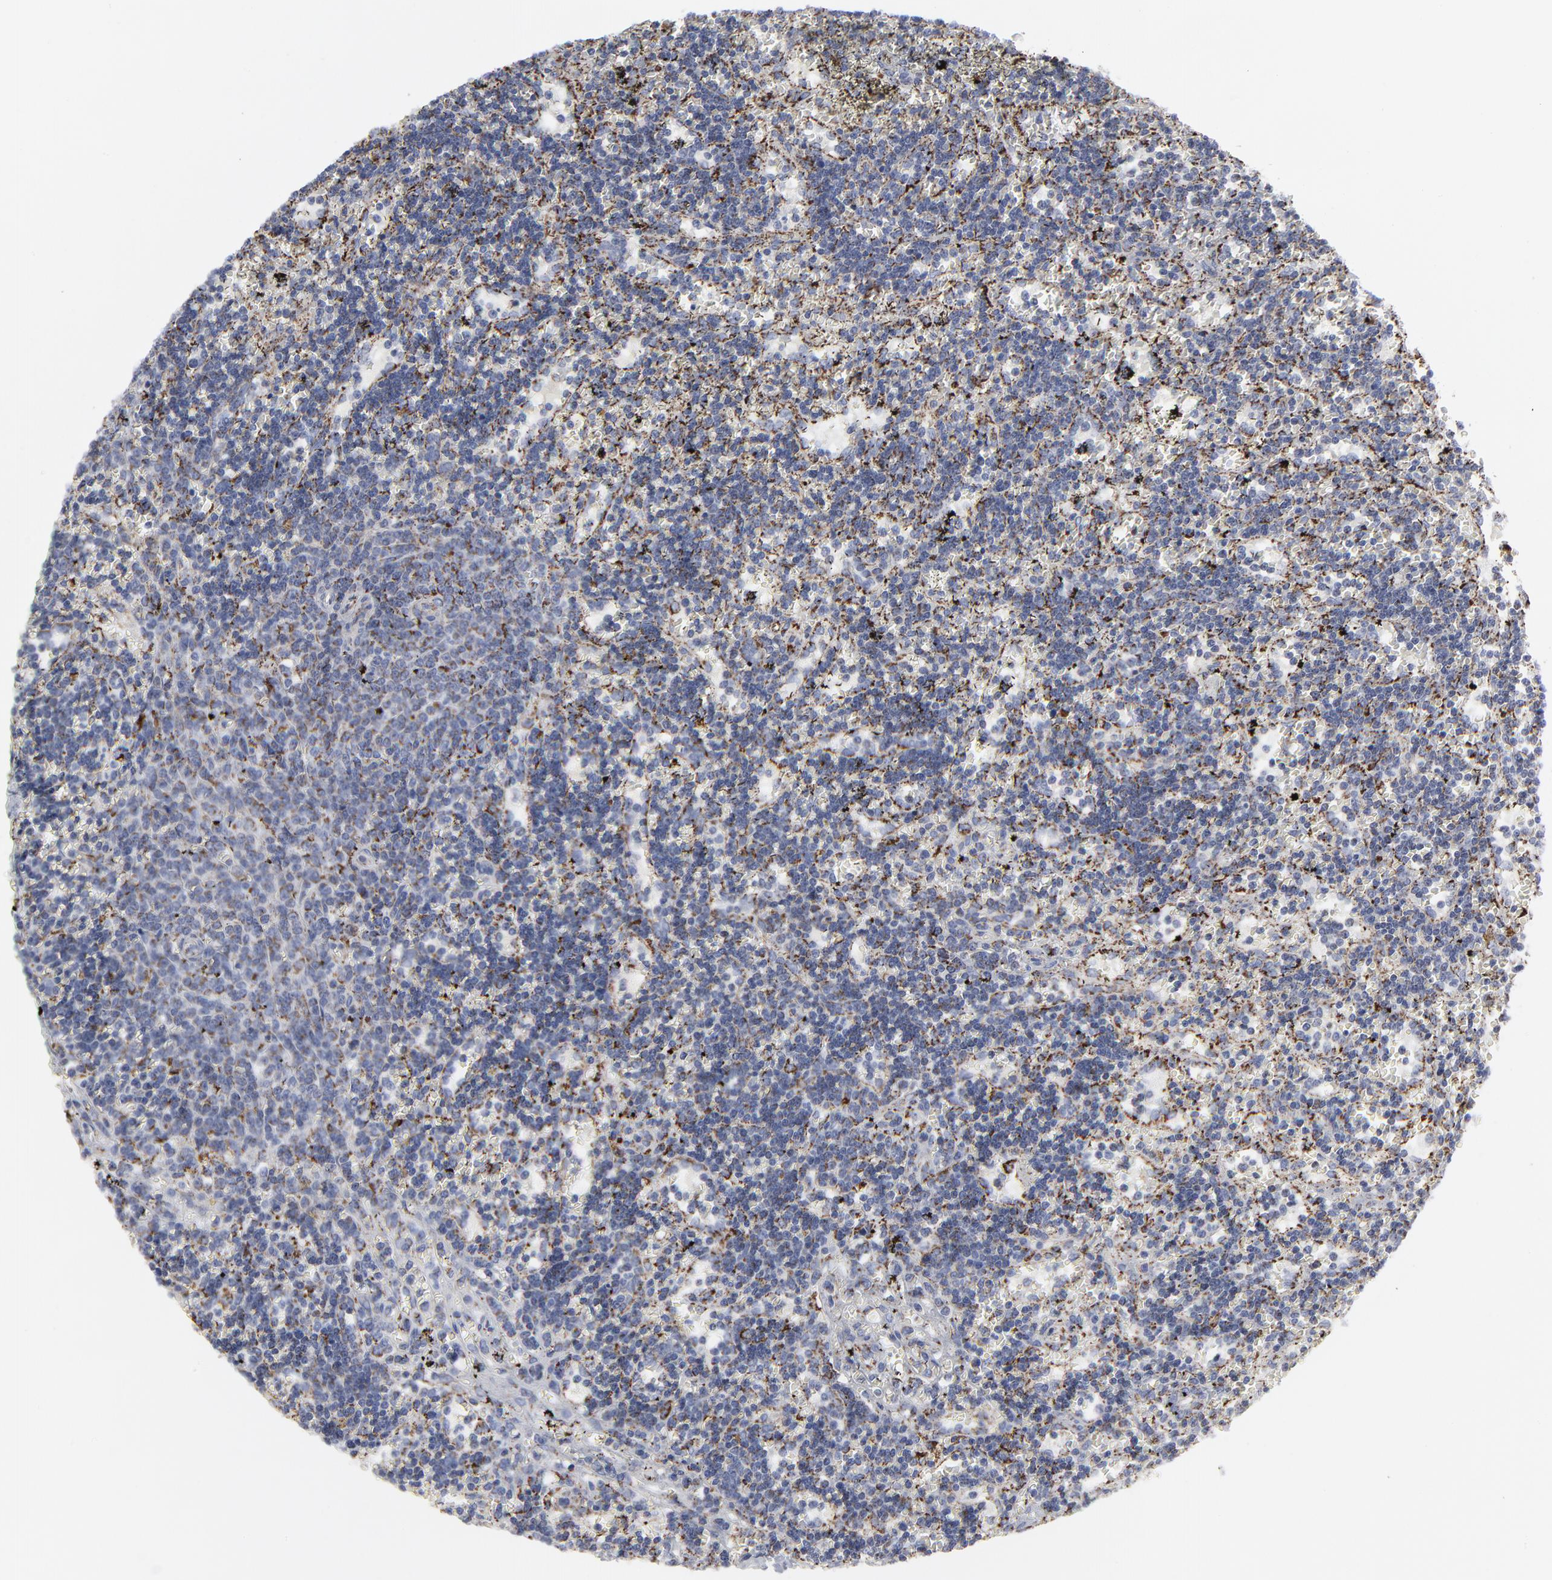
{"staining": {"intensity": "weak", "quantity": "<25%", "location": "cytoplasmic/membranous"}, "tissue": "lymphoma", "cell_type": "Tumor cells", "image_type": "cancer", "snomed": [{"axis": "morphology", "description": "Malignant lymphoma, non-Hodgkin's type, Low grade"}, {"axis": "topography", "description": "Spleen"}], "caption": "IHC photomicrograph of low-grade malignant lymphoma, non-Hodgkin's type stained for a protein (brown), which shows no positivity in tumor cells.", "gene": "TXNRD2", "patient": {"sex": "male", "age": 60}}